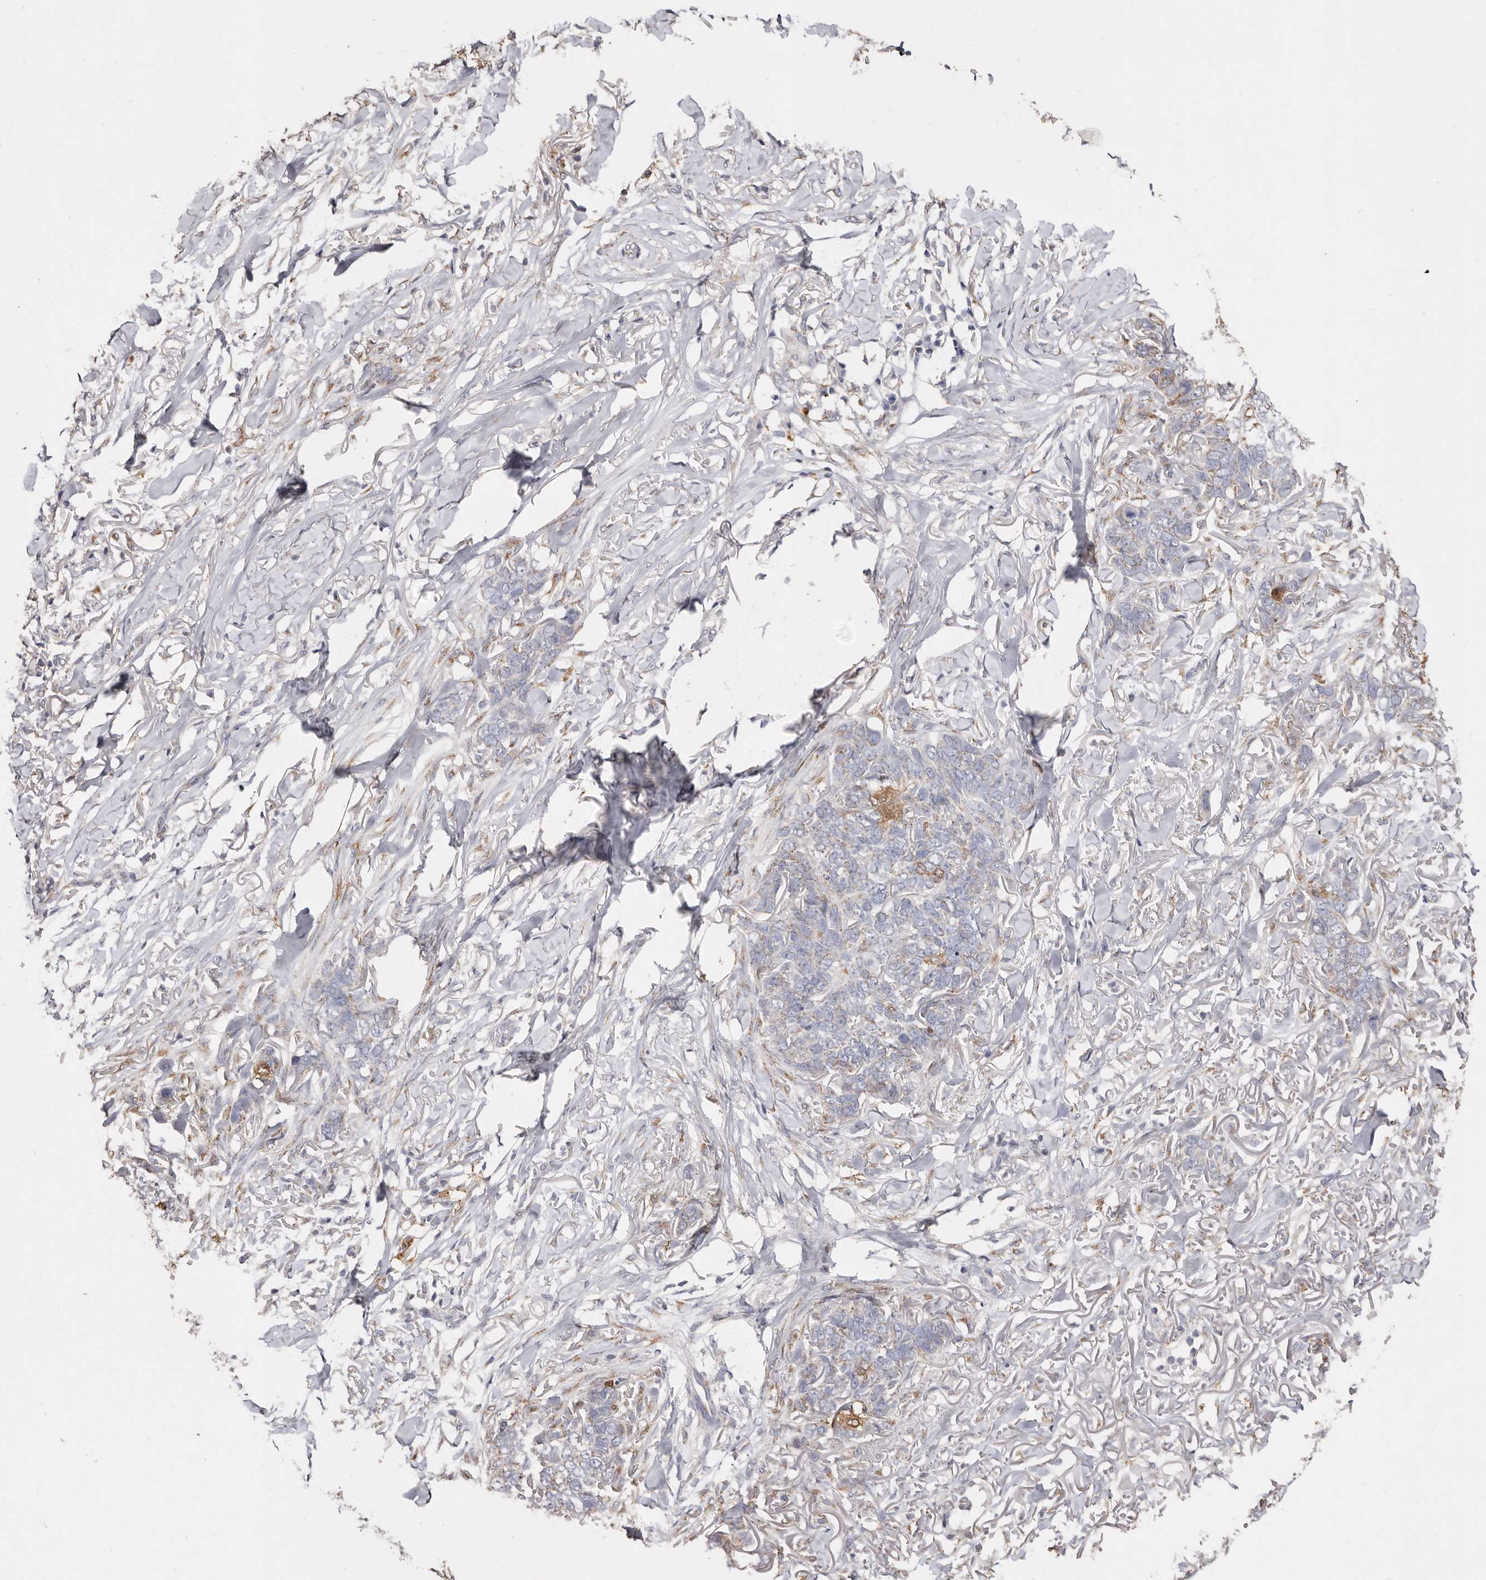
{"staining": {"intensity": "moderate", "quantity": "<25%", "location": "cytoplasmic/membranous,nuclear"}, "tissue": "skin cancer", "cell_type": "Tumor cells", "image_type": "cancer", "snomed": [{"axis": "morphology", "description": "Normal tissue, NOS"}, {"axis": "morphology", "description": "Basal cell carcinoma"}, {"axis": "topography", "description": "Skin"}], "caption": "Basal cell carcinoma (skin) was stained to show a protein in brown. There is low levels of moderate cytoplasmic/membranous and nuclear positivity in about <25% of tumor cells.", "gene": "LGALS7B", "patient": {"sex": "male", "age": 77}}